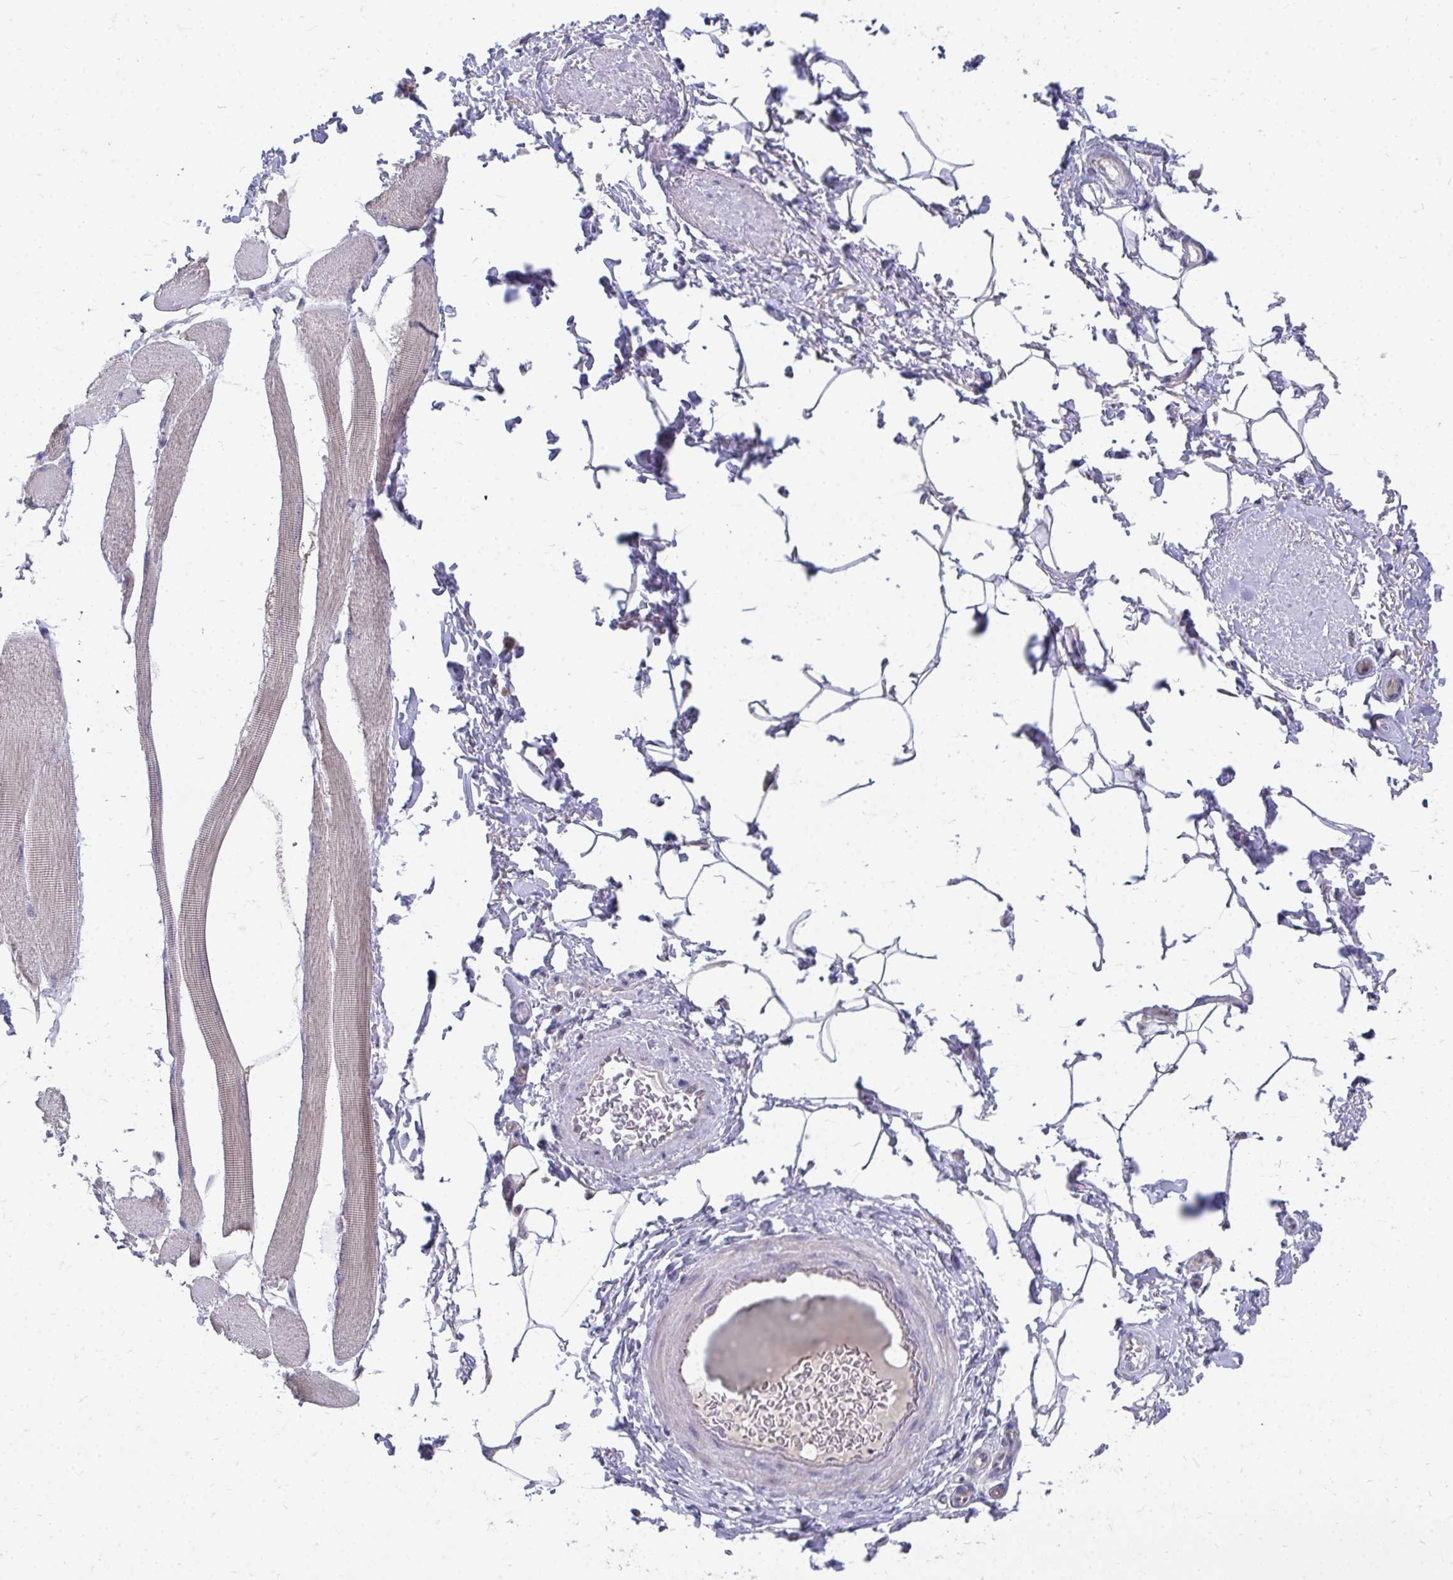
{"staining": {"intensity": "negative", "quantity": "none", "location": "none"}, "tissue": "adipose tissue", "cell_type": "Adipocytes", "image_type": "normal", "snomed": [{"axis": "morphology", "description": "Normal tissue, NOS"}, {"axis": "topography", "description": "Peripheral nerve tissue"}], "caption": "Protein analysis of benign adipose tissue displays no significant positivity in adipocytes. (Stains: DAB immunohistochemistry (IHC) with hematoxylin counter stain, Microscopy: brightfield microscopy at high magnification).", "gene": "MROH8", "patient": {"sex": "male", "age": 51}}